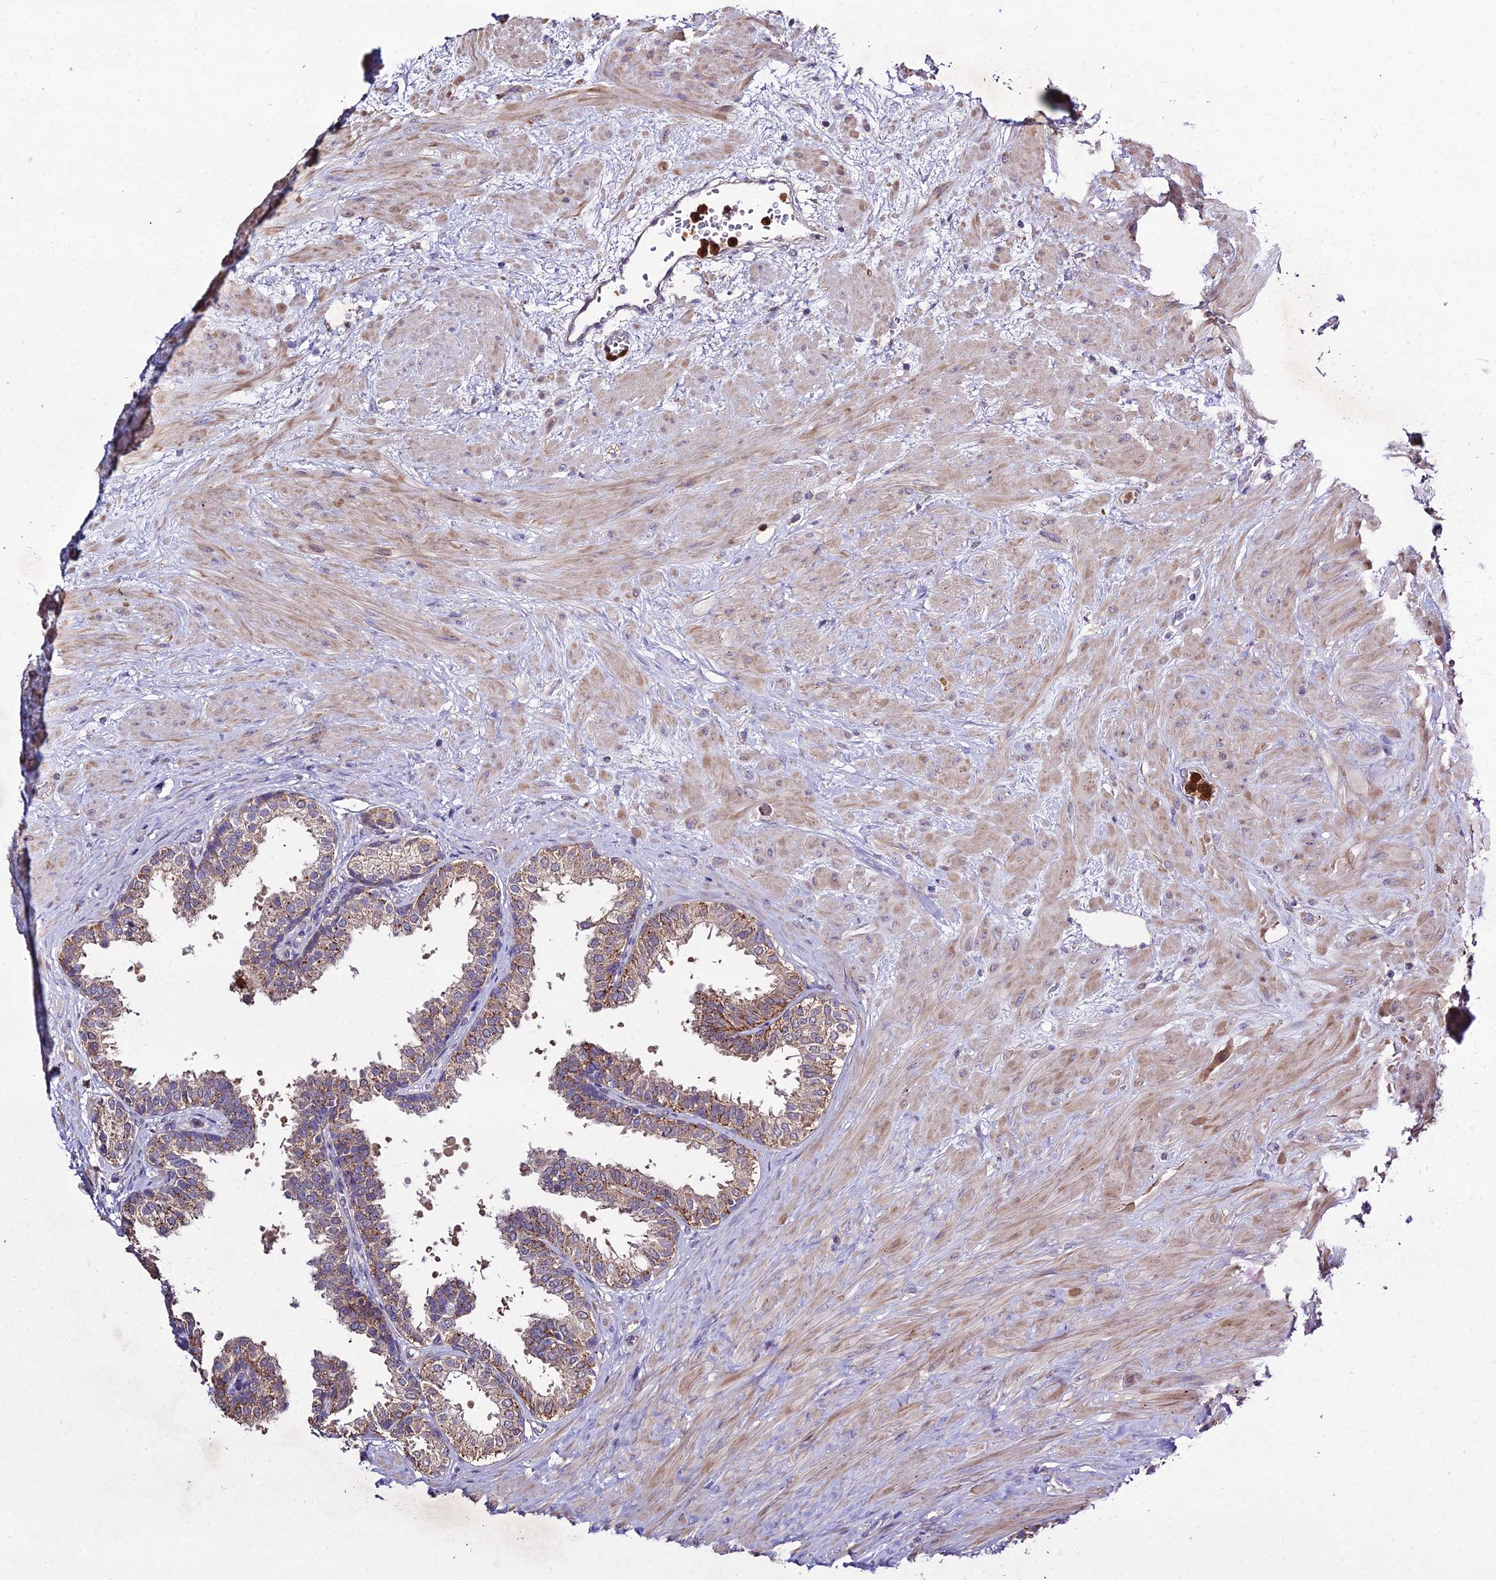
{"staining": {"intensity": "moderate", "quantity": ">75%", "location": "cytoplasmic/membranous"}, "tissue": "prostate", "cell_type": "Glandular cells", "image_type": "normal", "snomed": [{"axis": "morphology", "description": "Normal tissue, NOS"}, {"axis": "topography", "description": "Prostate"}], "caption": "Brown immunohistochemical staining in benign human prostate reveals moderate cytoplasmic/membranous expression in about >75% of glandular cells. (DAB (3,3'-diaminobenzidine) = brown stain, brightfield microscopy at high magnification).", "gene": "EID2", "patient": {"sex": "male", "age": 48}}